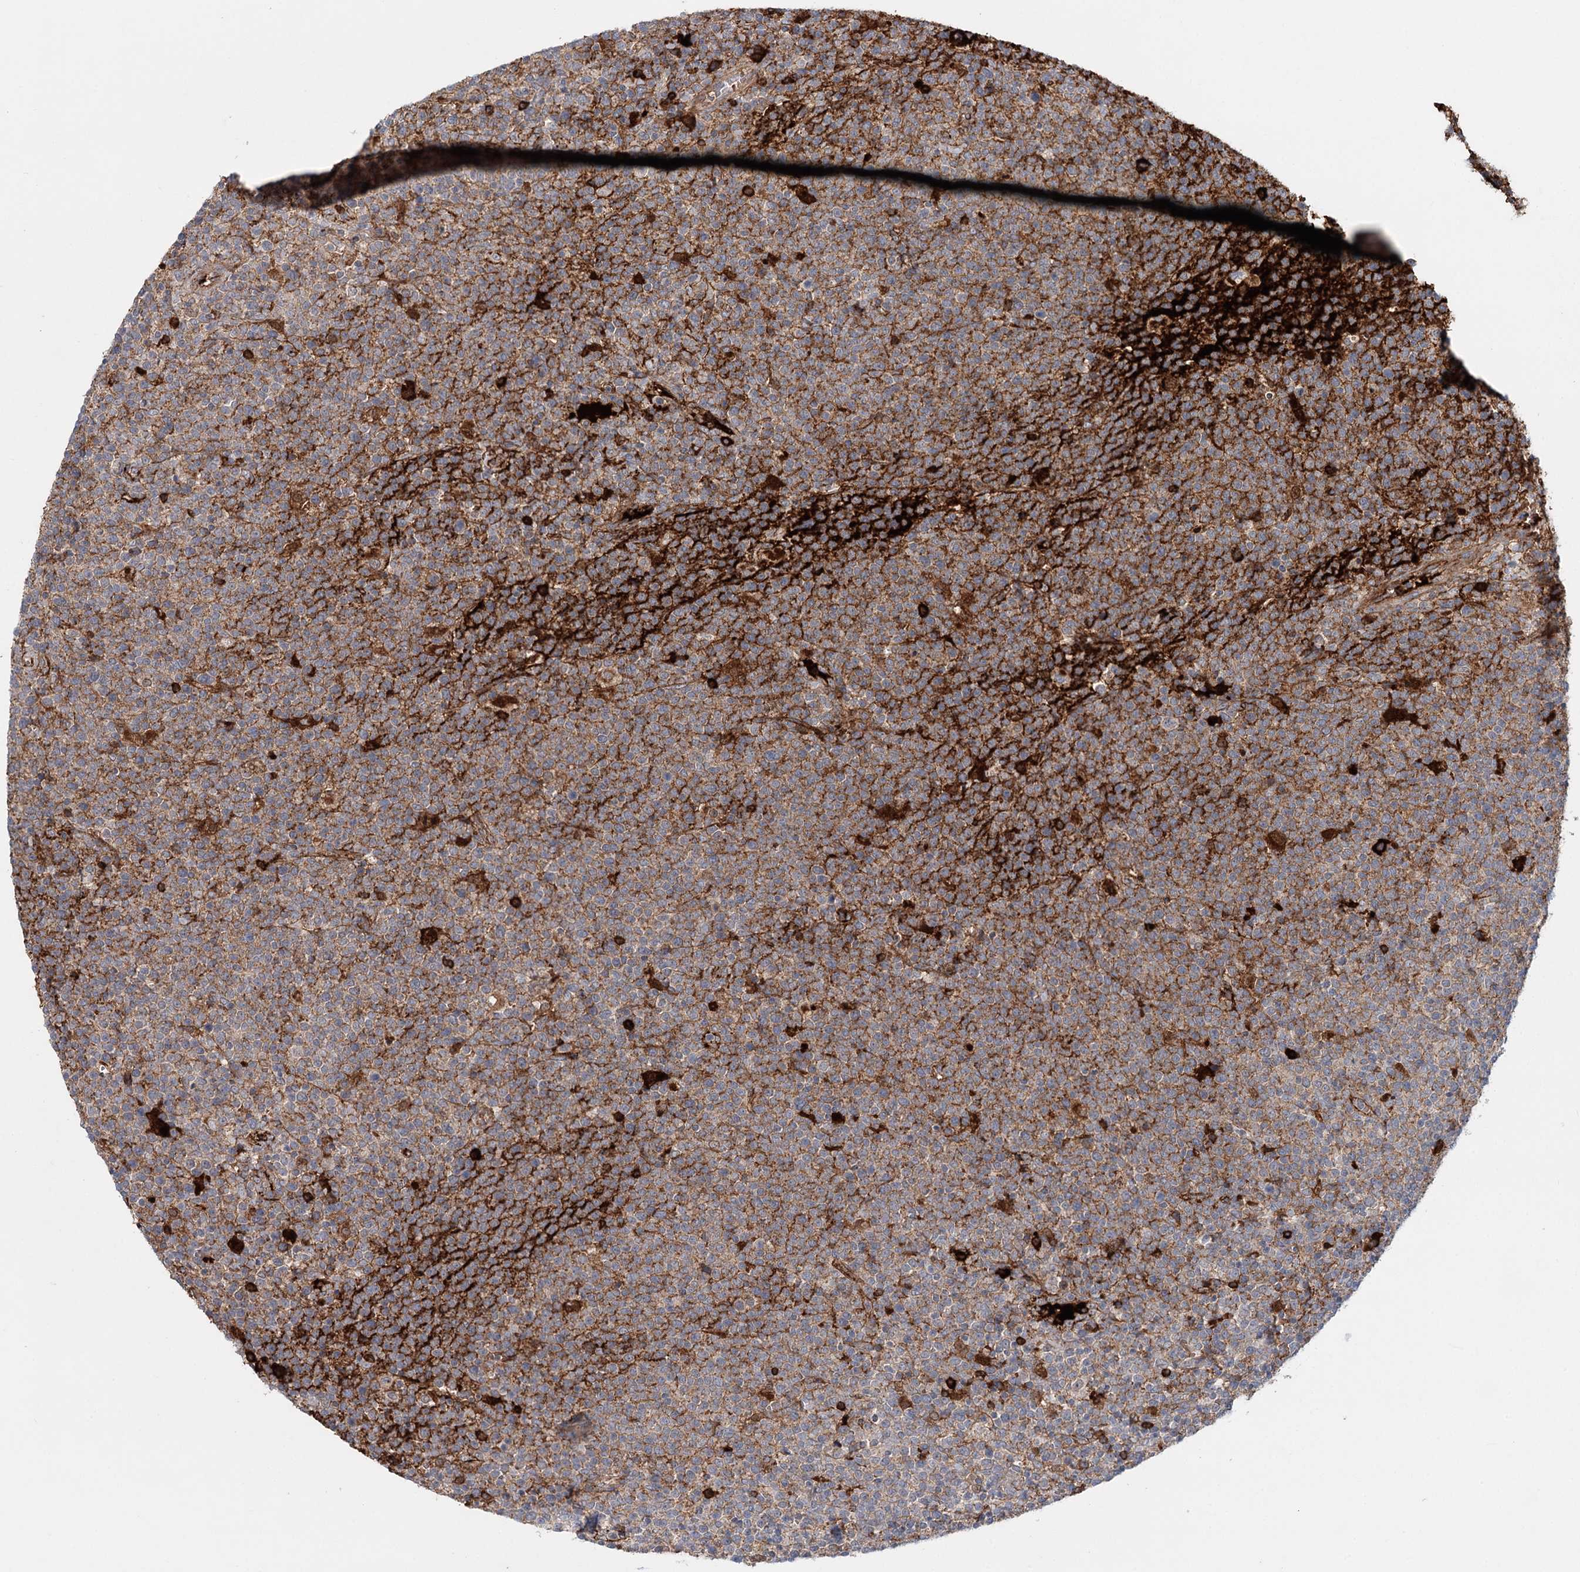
{"staining": {"intensity": "negative", "quantity": "none", "location": "none"}, "tissue": "lymphoma", "cell_type": "Tumor cells", "image_type": "cancer", "snomed": [{"axis": "morphology", "description": "Malignant lymphoma, non-Hodgkin's type, High grade"}, {"axis": "topography", "description": "Lymph node"}], "caption": "Immunohistochemical staining of lymphoma exhibits no significant expression in tumor cells. (Stains: DAB IHC with hematoxylin counter stain, Microscopy: brightfield microscopy at high magnification).", "gene": "PKP4", "patient": {"sex": "male", "age": 61}}